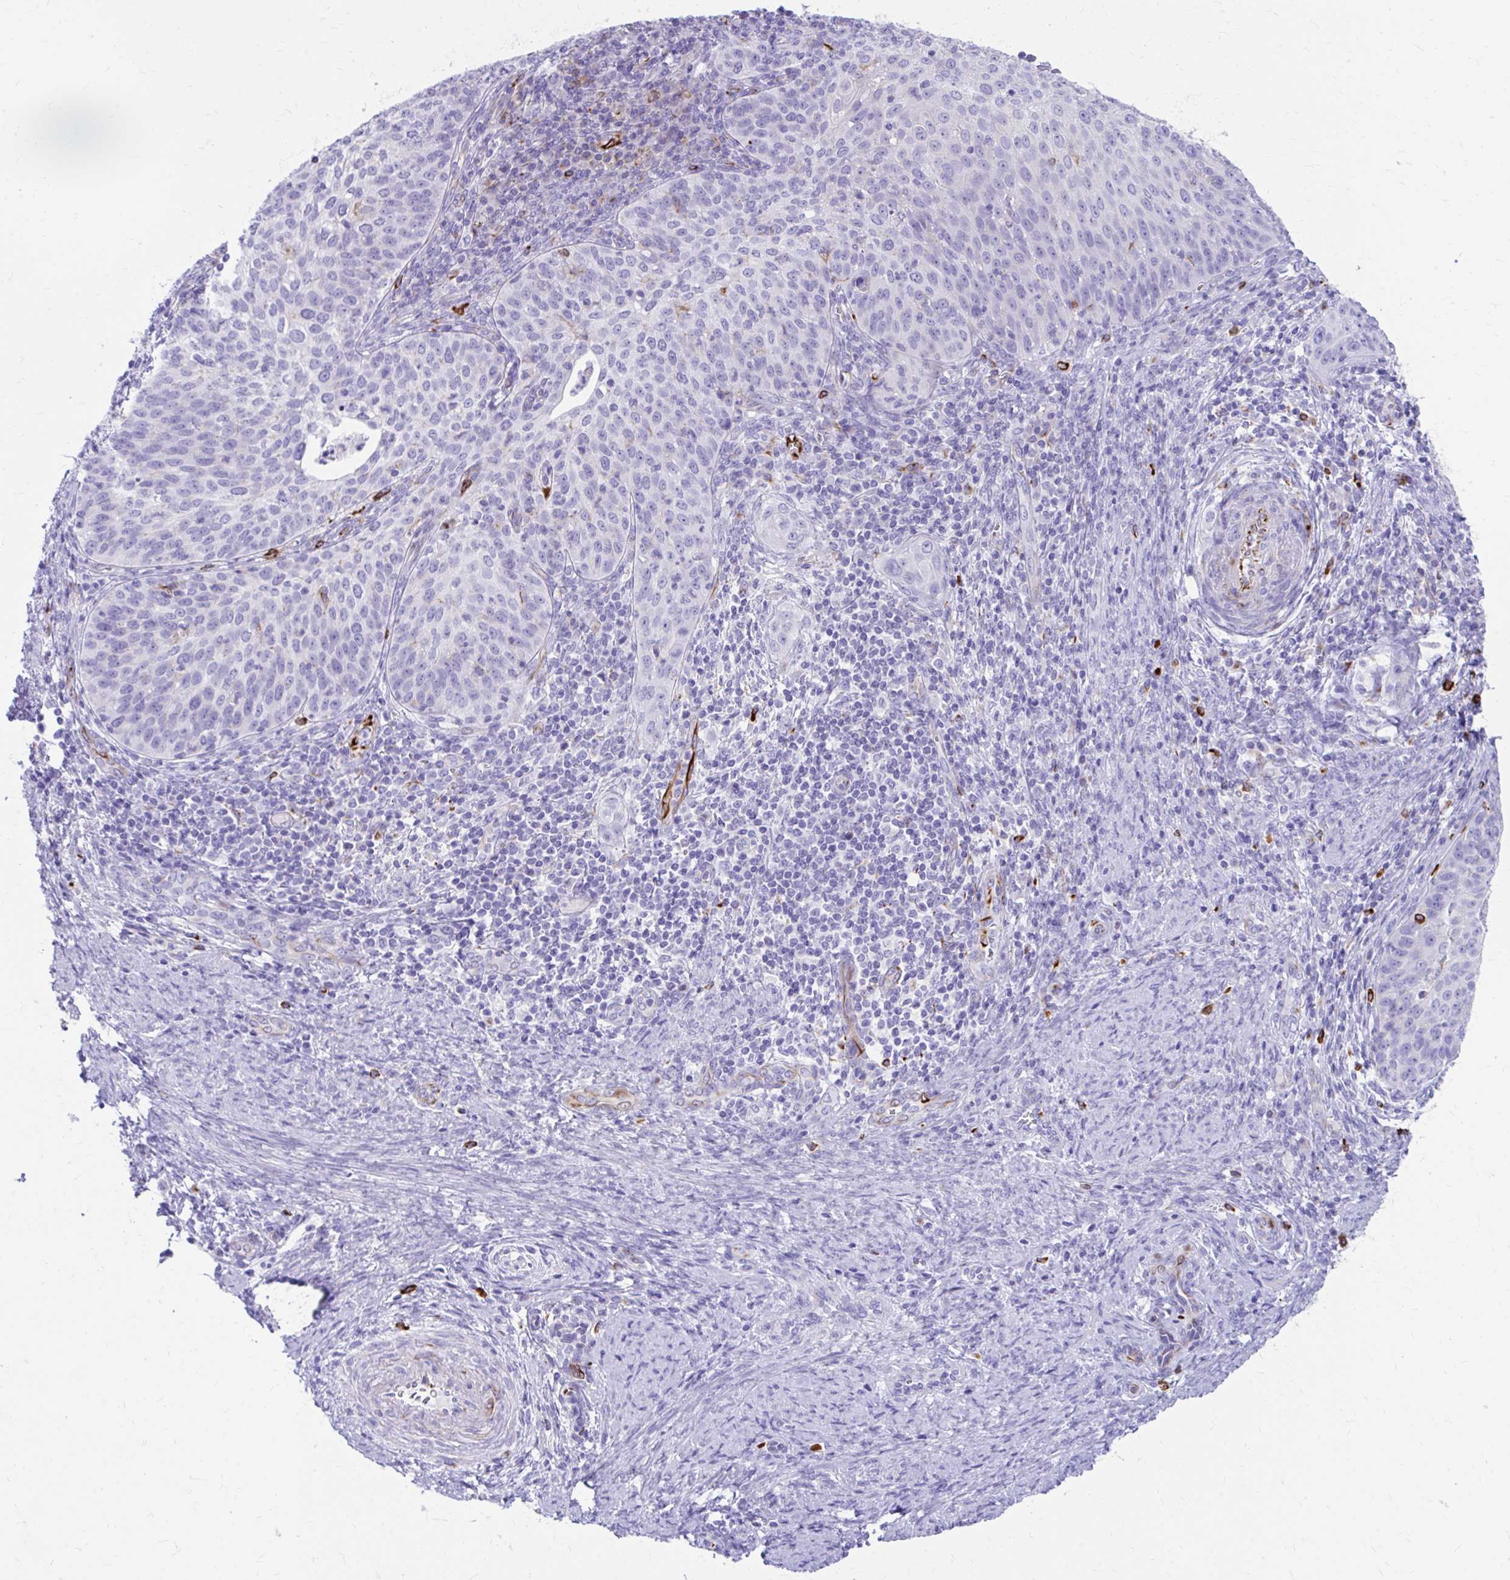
{"staining": {"intensity": "negative", "quantity": "none", "location": "none"}, "tissue": "cervical cancer", "cell_type": "Tumor cells", "image_type": "cancer", "snomed": [{"axis": "morphology", "description": "Squamous cell carcinoma, NOS"}, {"axis": "topography", "description": "Cervix"}], "caption": "Micrograph shows no protein expression in tumor cells of cervical cancer (squamous cell carcinoma) tissue. (Brightfield microscopy of DAB immunohistochemistry at high magnification).", "gene": "ZNF699", "patient": {"sex": "female", "age": 30}}